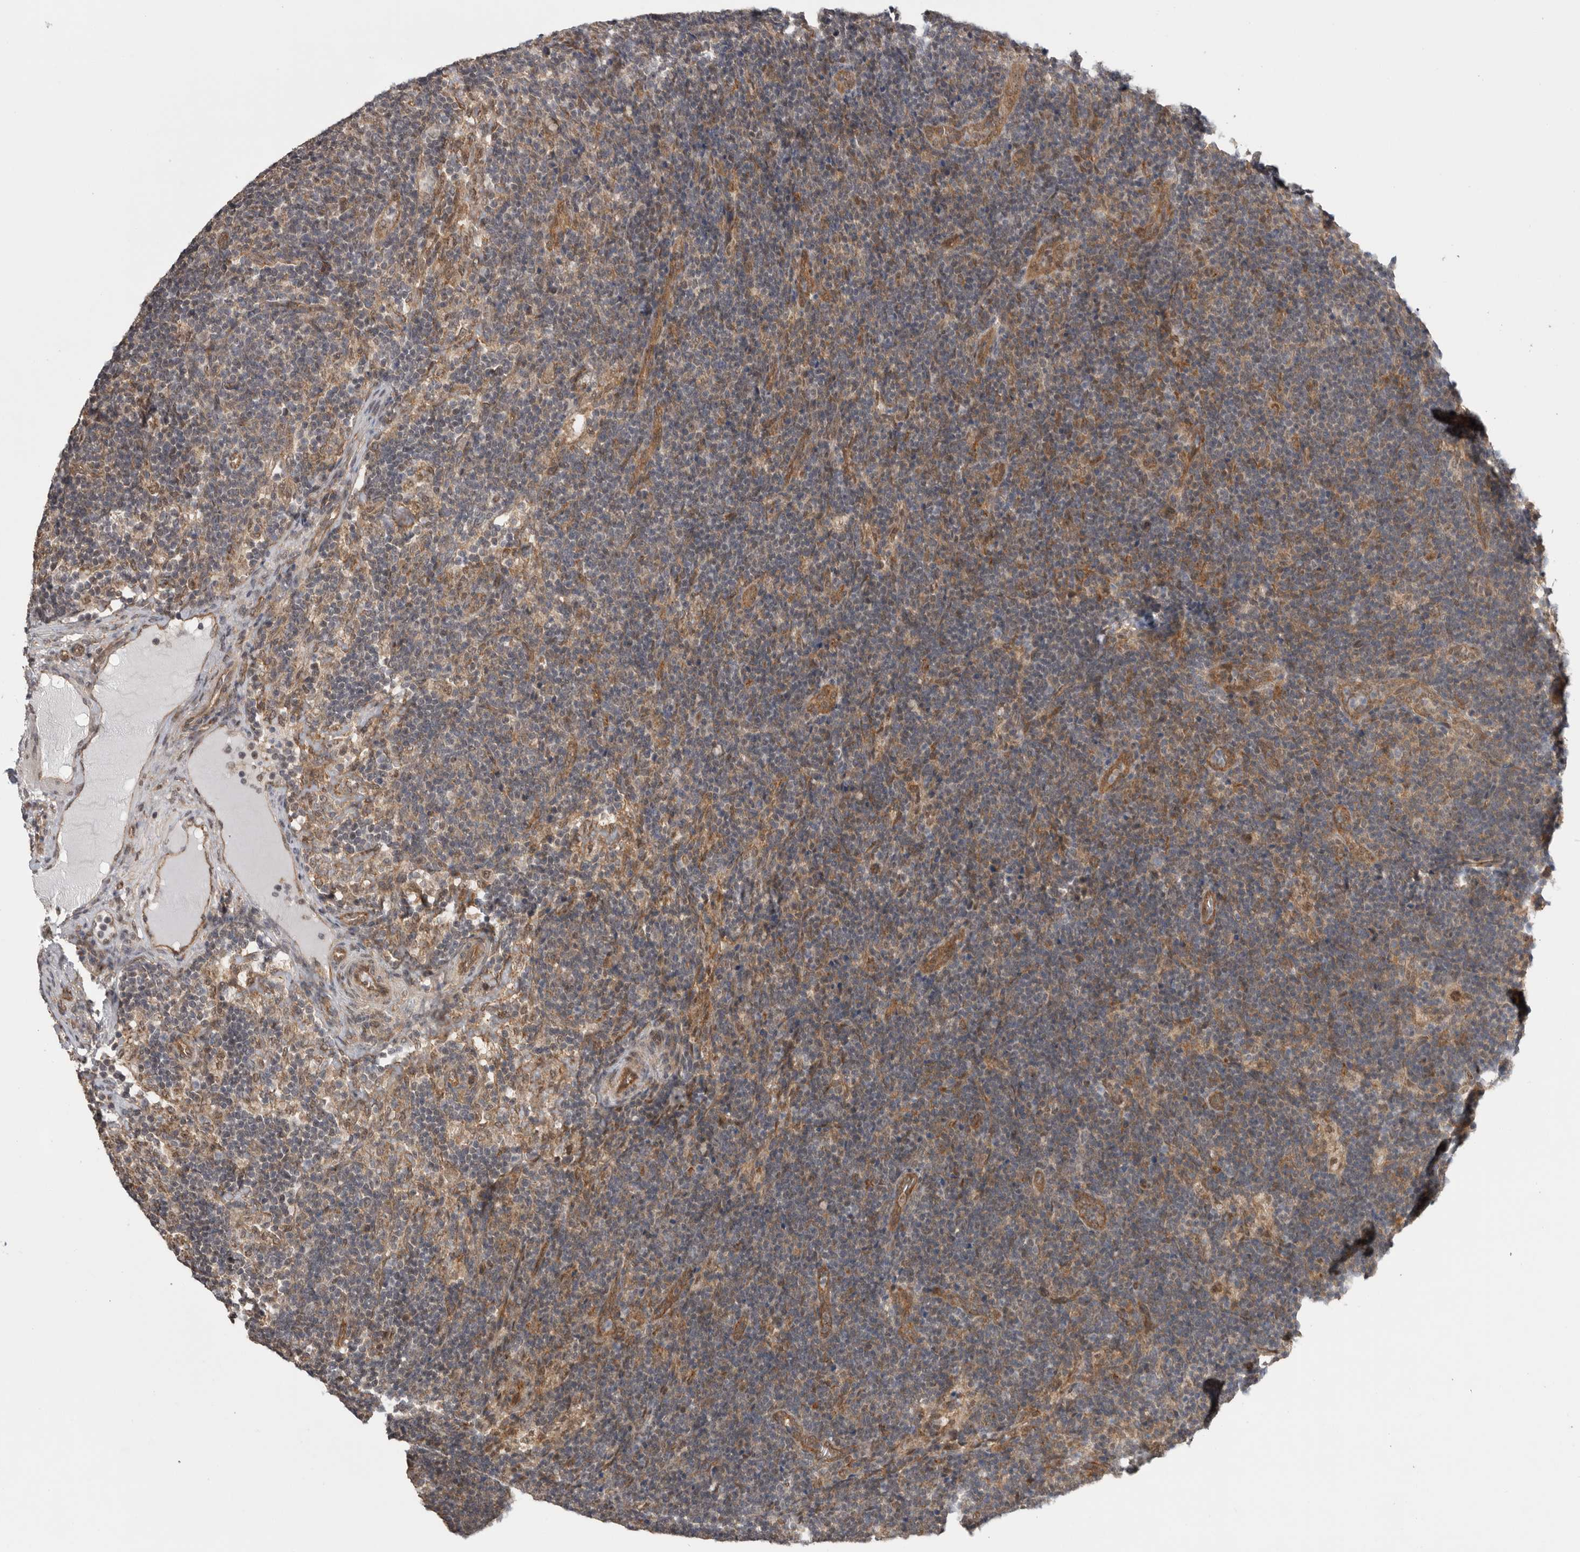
{"staining": {"intensity": "moderate", "quantity": "25%-75%", "location": "nuclear"}, "tissue": "lymph node", "cell_type": "Germinal center cells", "image_type": "normal", "snomed": [{"axis": "morphology", "description": "Normal tissue, NOS"}, {"axis": "topography", "description": "Lymph node"}], "caption": "IHC of normal human lymph node reveals medium levels of moderate nuclear expression in approximately 25%-75% of germinal center cells. IHC stains the protein in brown and the nuclei are stained blue.", "gene": "VPS50", "patient": {"sex": "female", "age": 22}}